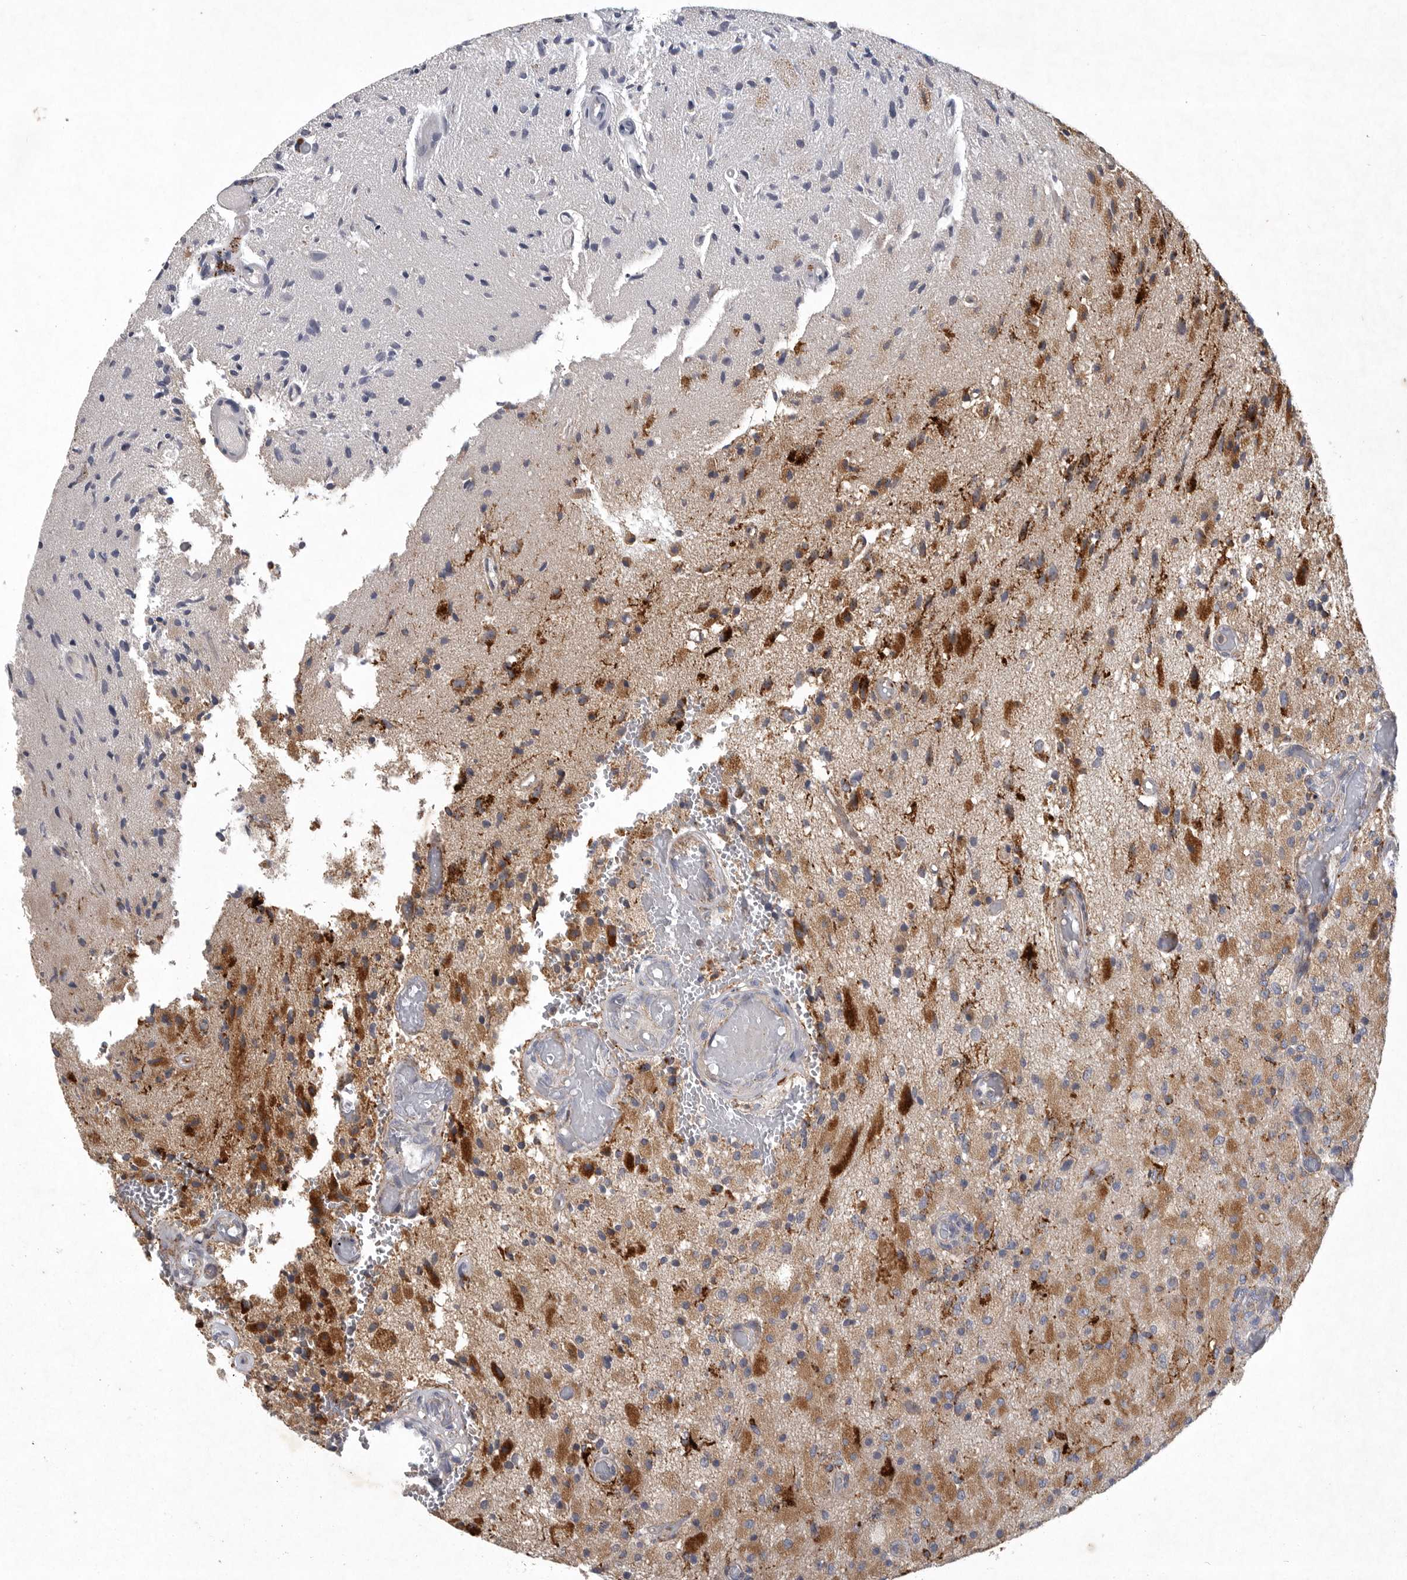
{"staining": {"intensity": "moderate", "quantity": ">75%", "location": "cytoplasmic/membranous"}, "tissue": "glioma", "cell_type": "Tumor cells", "image_type": "cancer", "snomed": [{"axis": "morphology", "description": "Normal tissue, NOS"}, {"axis": "morphology", "description": "Glioma, malignant, High grade"}, {"axis": "topography", "description": "Cerebral cortex"}], "caption": "Protein expression by IHC exhibits moderate cytoplasmic/membranous staining in about >75% of tumor cells in malignant high-grade glioma. Ihc stains the protein of interest in brown and the nuclei are stained blue.", "gene": "LAMTOR3", "patient": {"sex": "male", "age": 77}}